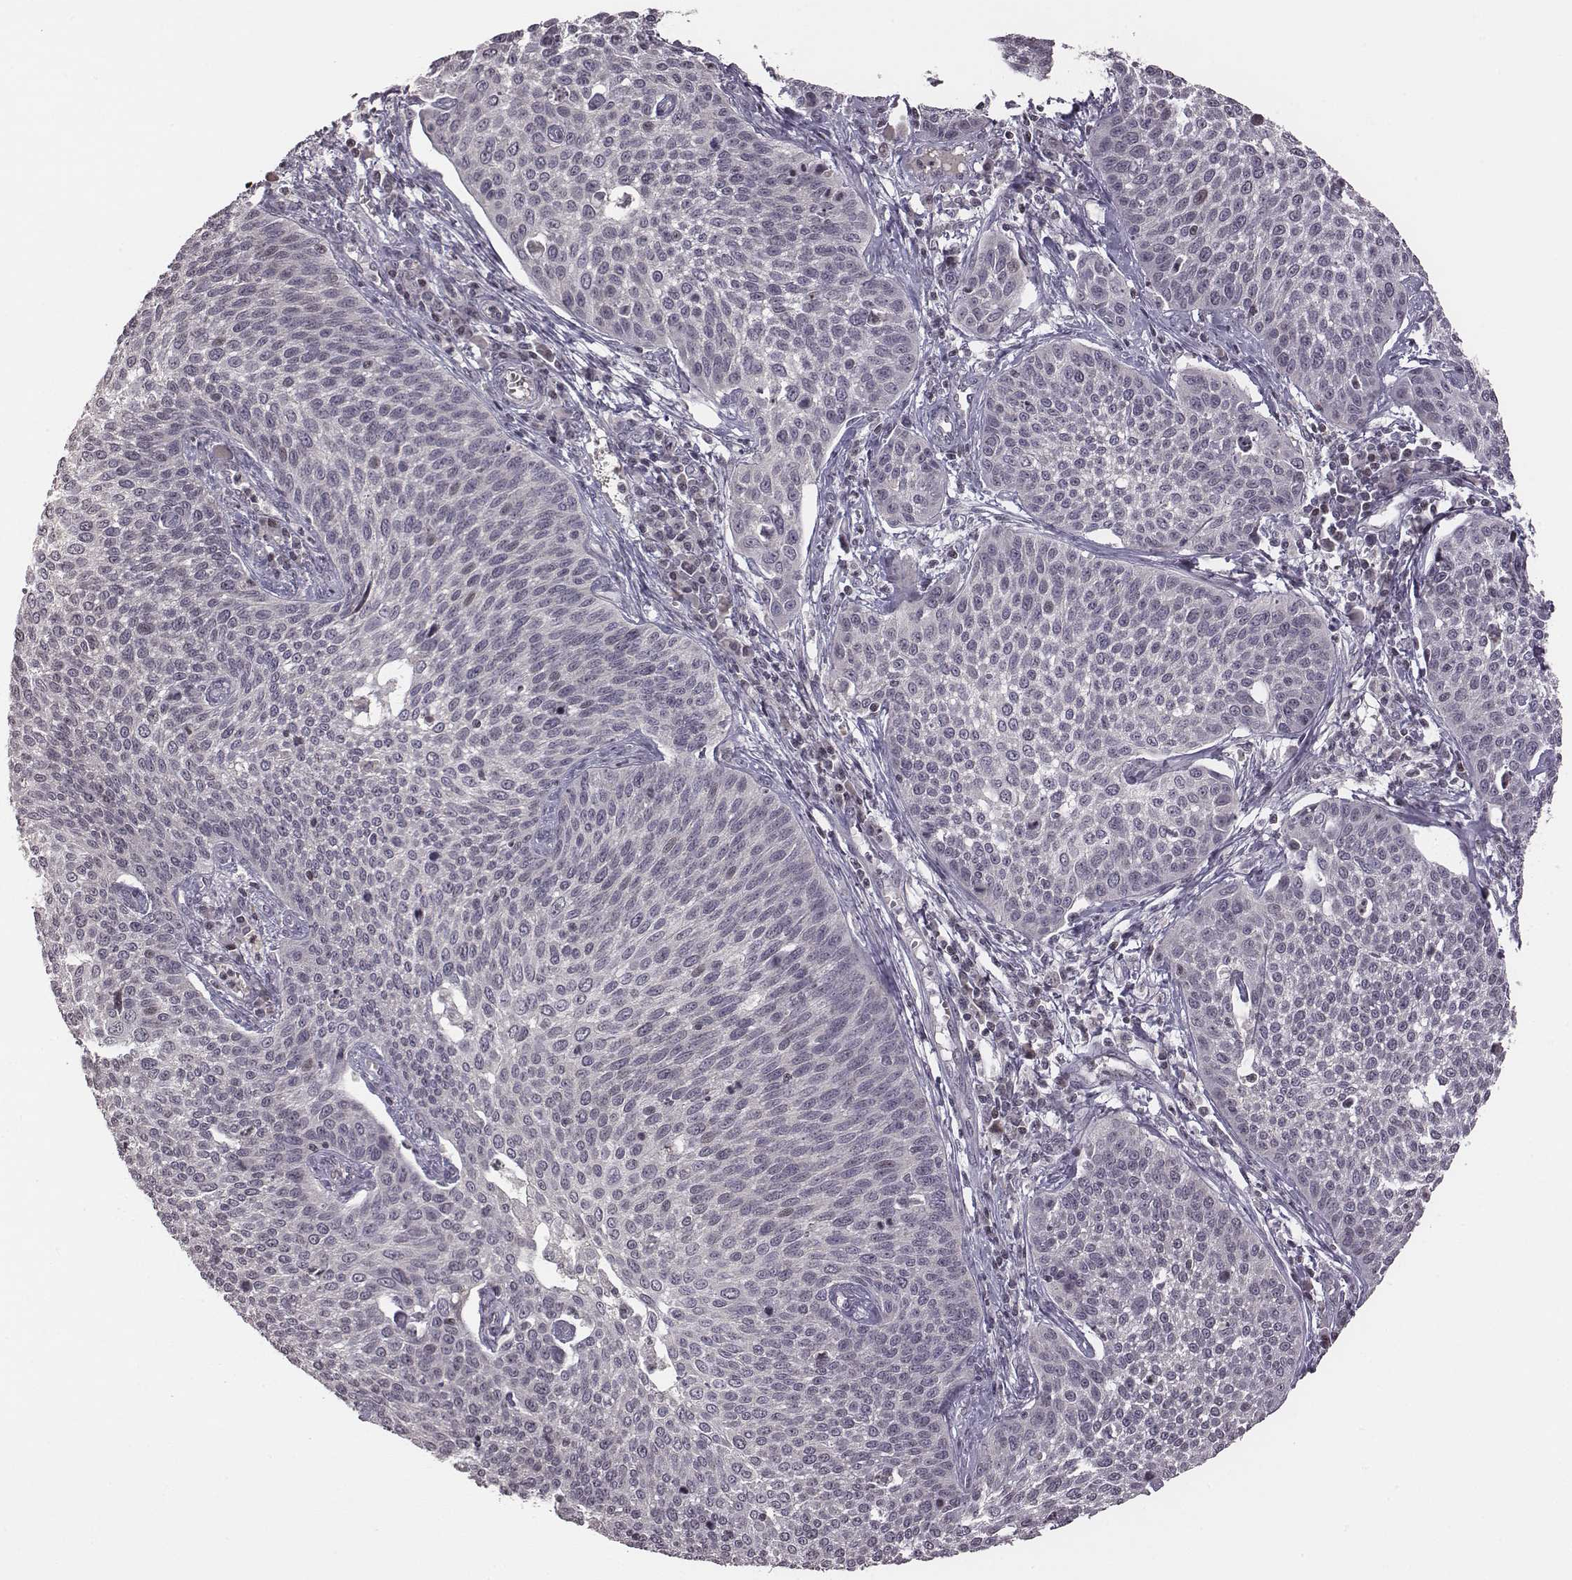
{"staining": {"intensity": "negative", "quantity": "none", "location": "none"}, "tissue": "cervical cancer", "cell_type": "Tumor cells", "image_type": "cancer", "snomed": [{"axis": "morphology", "description": "Squamous cell carcinoma, NOS"}, {"axis": "topography", "description": "Cervix"}], "caption": "Image shows no significant protein staining in tumor cells of cervical cancer (squamous cell carcinoma).", "gene": "GRM4", "patient": {"sex": "female", "age": 34}}